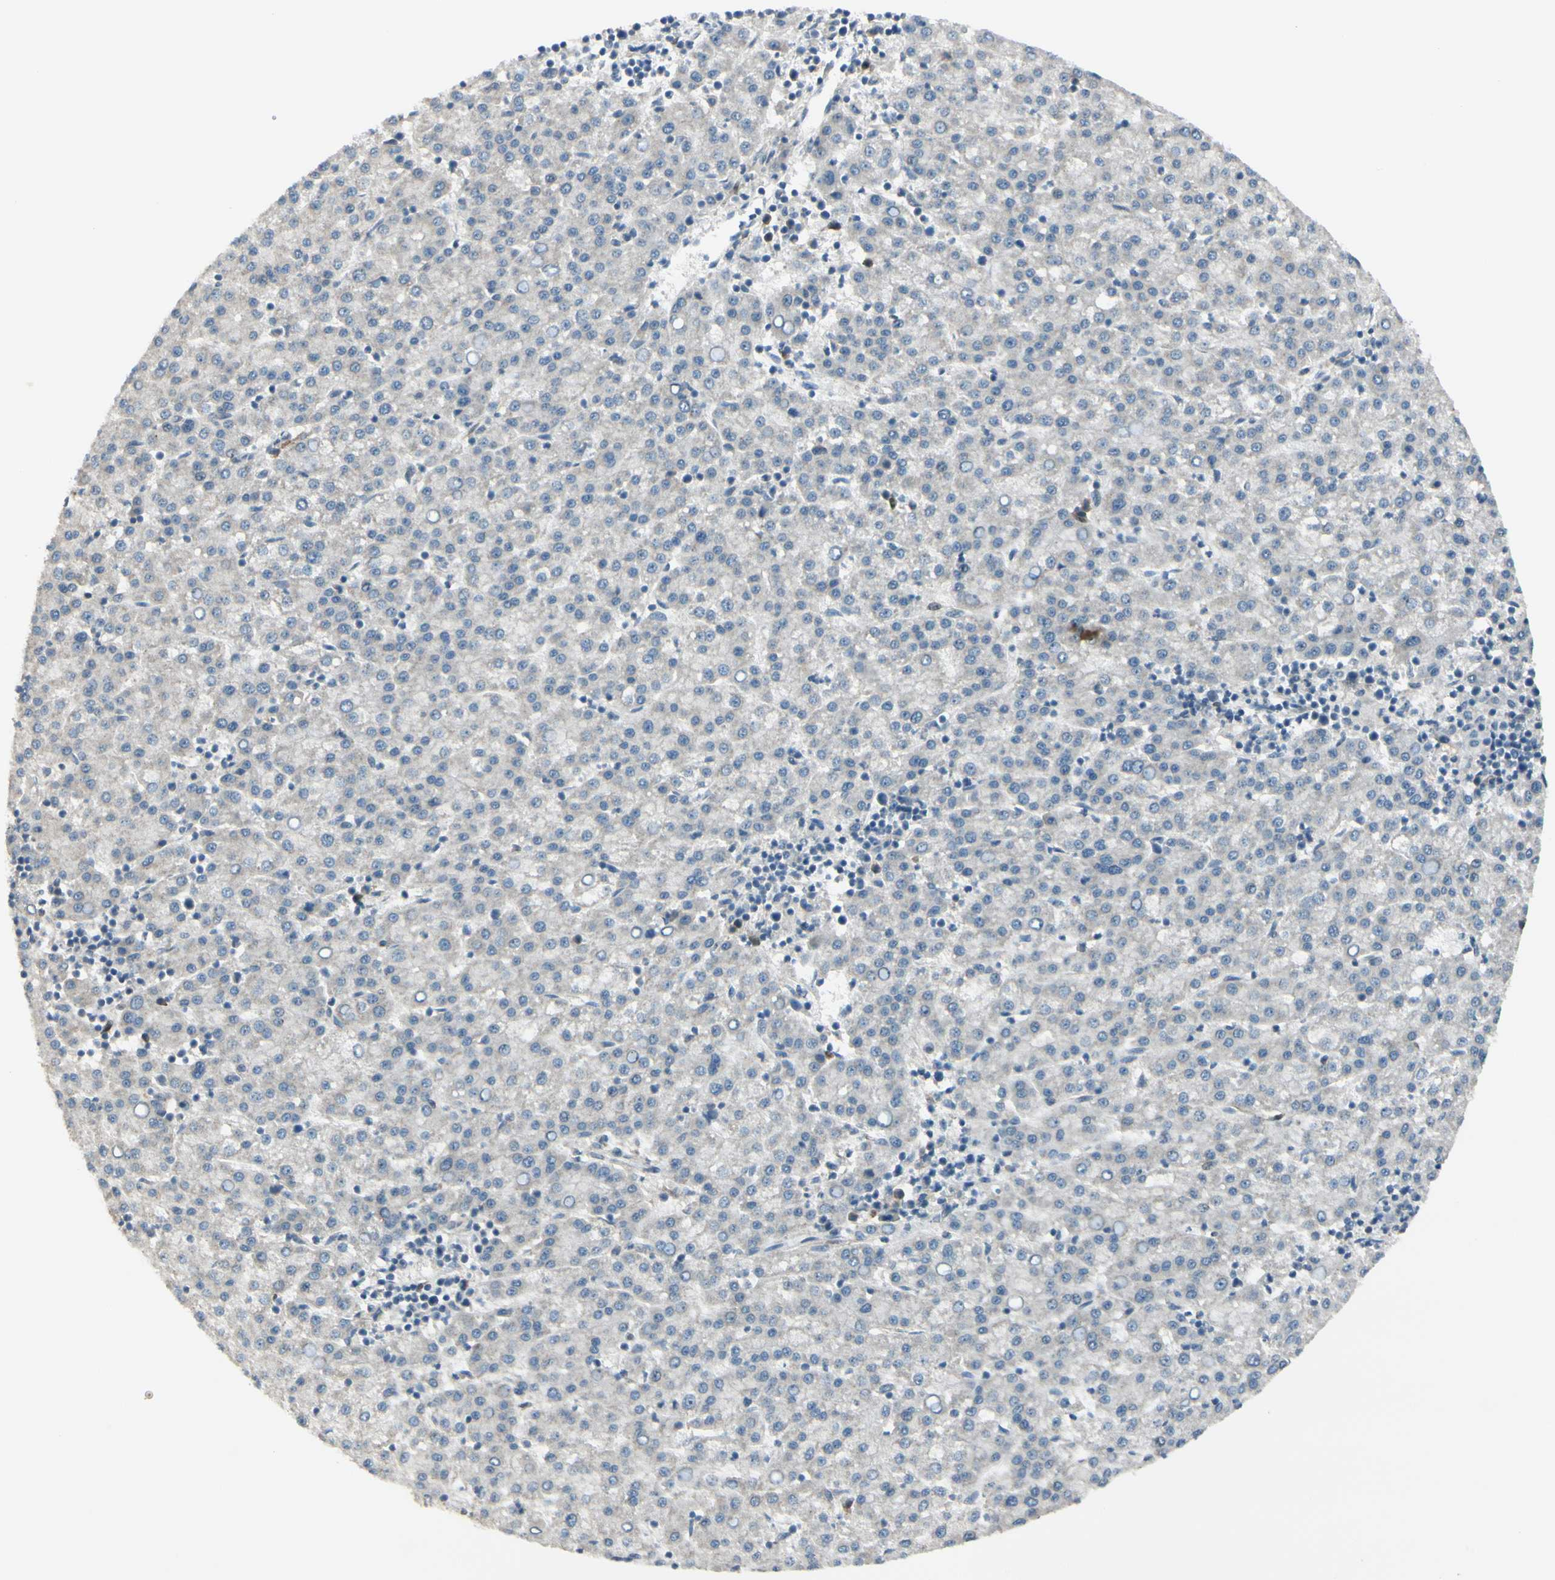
{"staining": {"intensity": "negative", "quantity": "none", "location": "none"}, "tissue": "liver cancer", "cell_type": "Tumor cells", "image_type": "cancer", "snomed": [{"axis": "morphology", "description": "Carcinoma, Hepatocellular, NOS"}, {"axis": "topography", "description": "Liver"}], "caption": "Photomicrograph shows no significant protein positivity in tumor cells of hepatocellular carcinoma (liver).", "gene": "FHL2", "patient": {"sex": "female", "age": 58}}